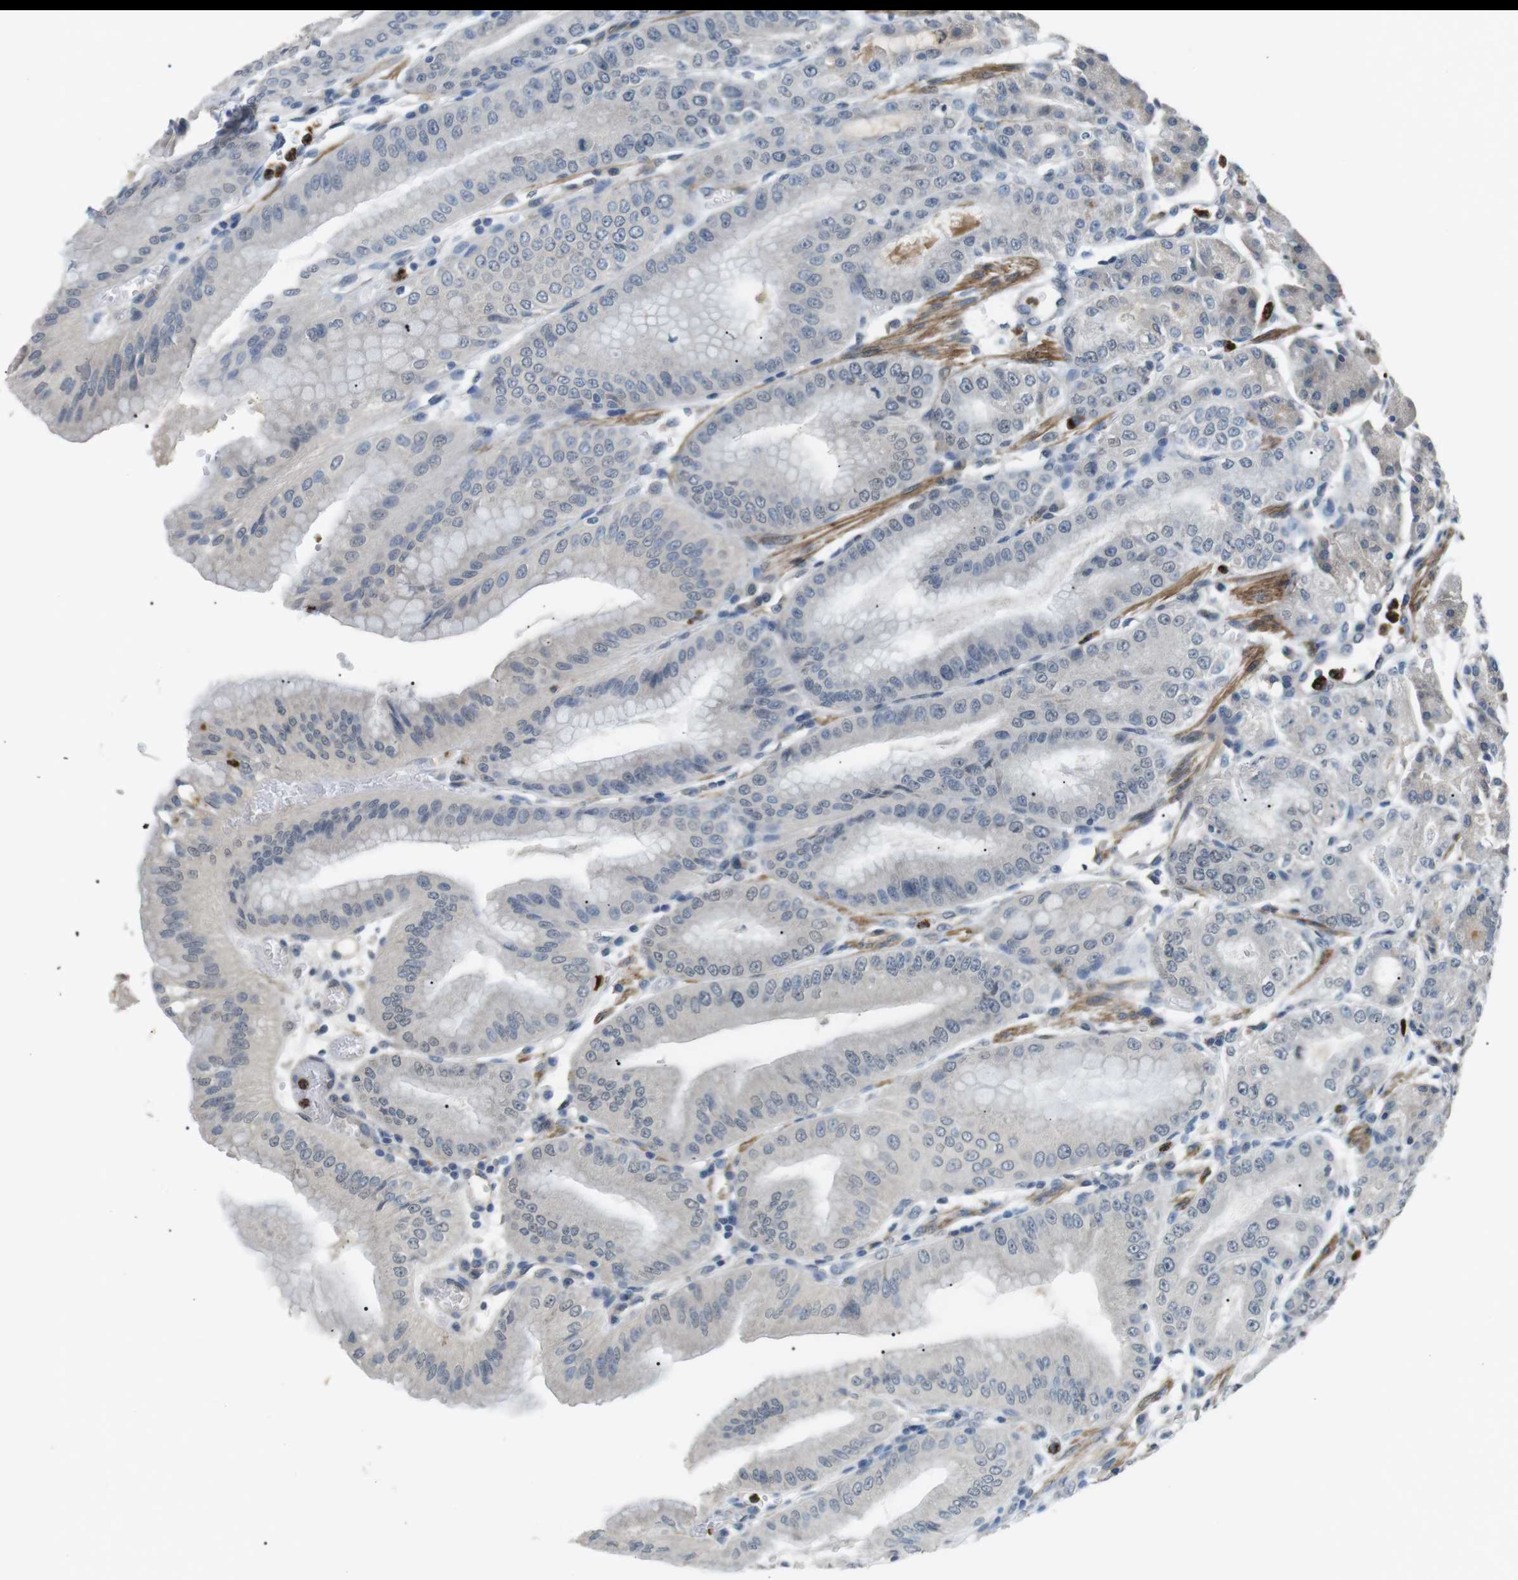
{"staining": {"intensity": "negative", "quantity": "none", "location": "none"}, "tissue": "stomach", "cell_type": "Glandular cells", "image_type": "normal", "snomed": [{"axis": "morphology", "description": "Normal tissue, NOS"}, {"axis": "topography", "description": "Stomach, lower"}], "caption": "Immunohistochemical staining of unremarkable human stomach reveals no significant expression in glandular cells.", "gene": "GZMM", "patient": {"sex": "male", "age": 71}}